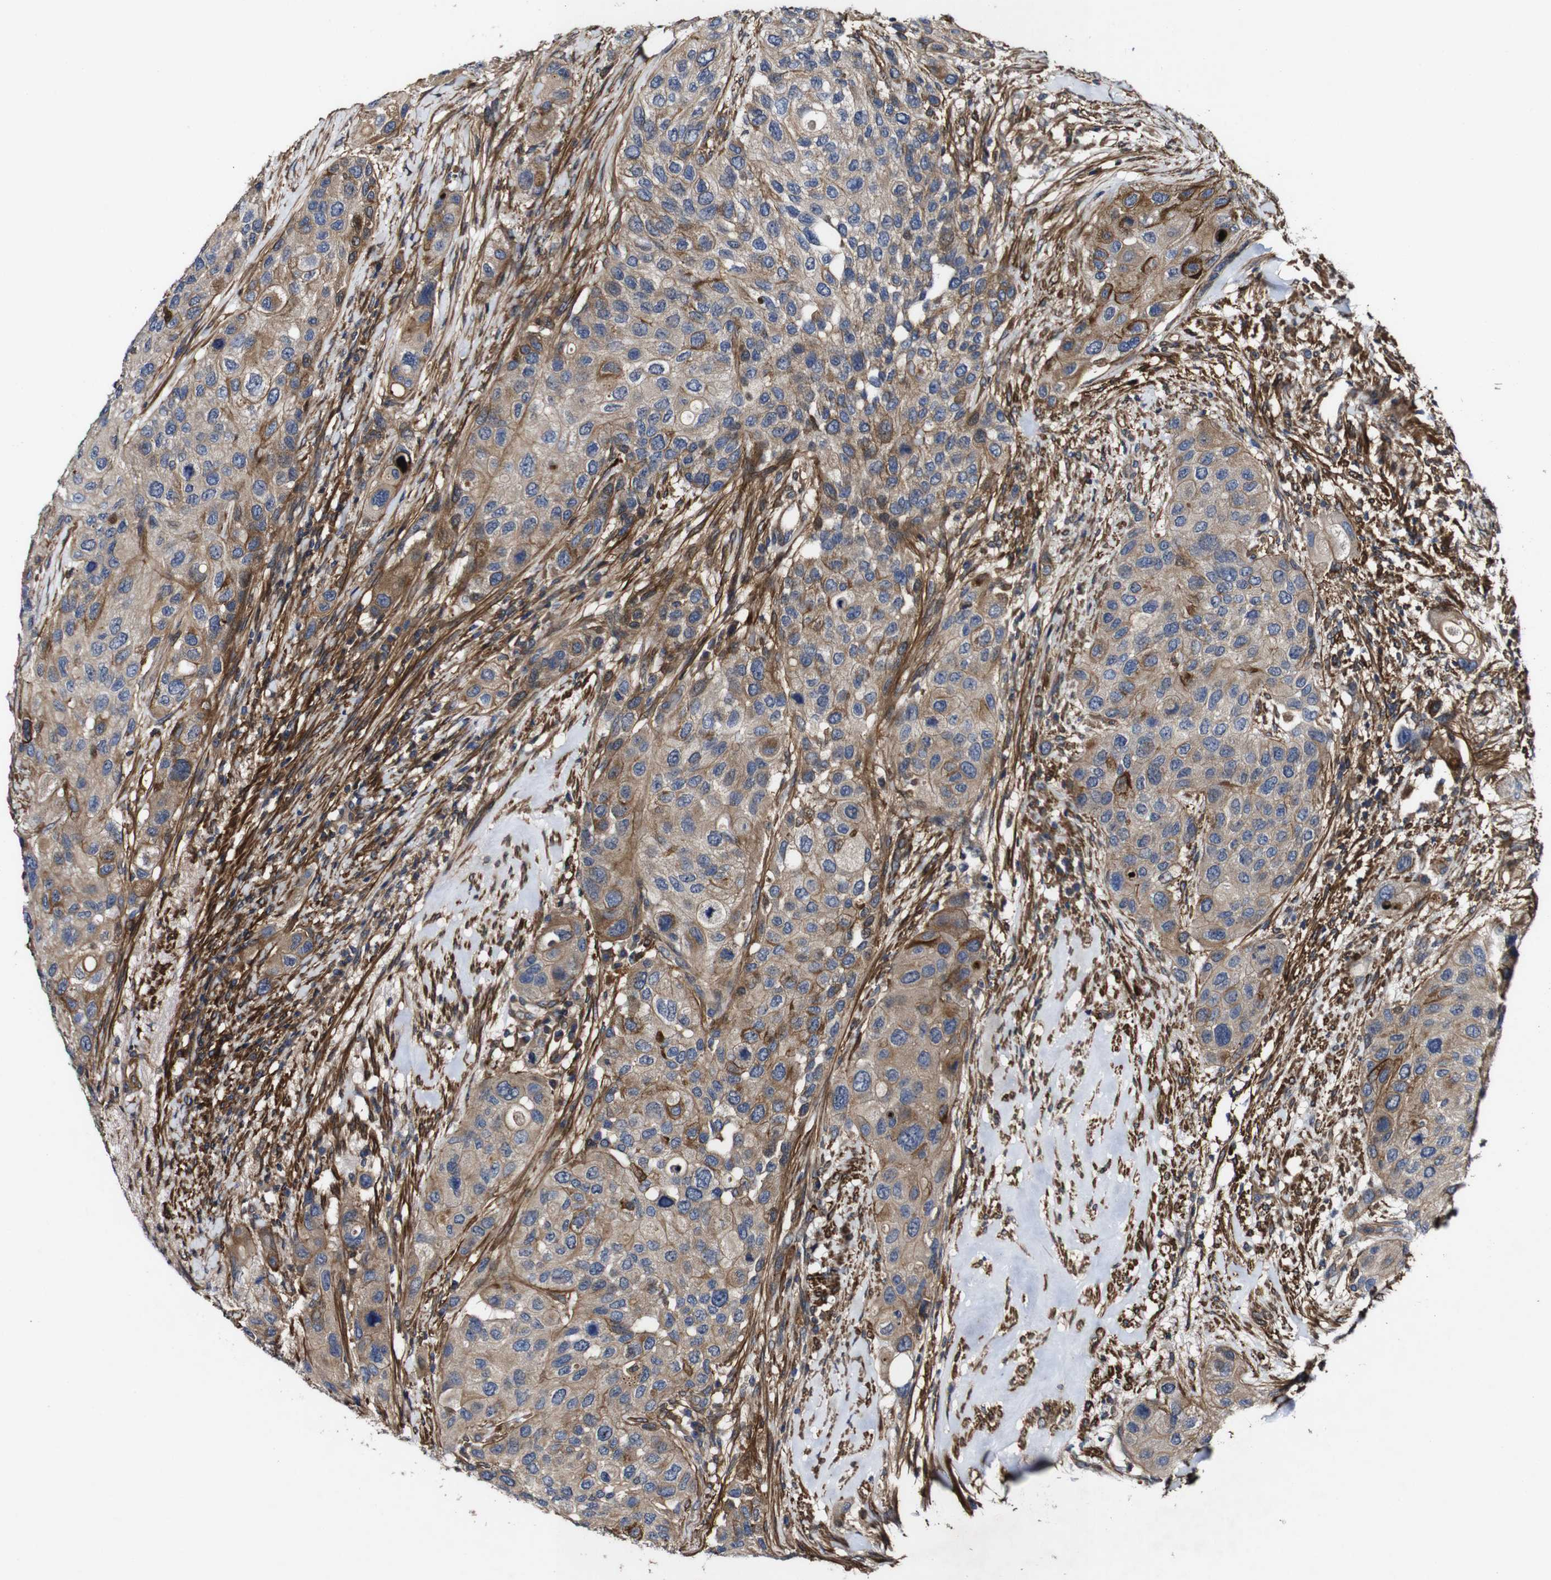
{"staining": {"intensity": "moderate", "quantity": ">75%", "location": "cytoplasmic/membranous"}, "tissue": "urothelial cancer", "cell_type": "Tumor cells", "image_type": "cancer", "snomed": [{"axis": "morphology", "description": "Urothelial carcinoma, High grade"}, {"axis": "topography", "description": "Urinary bladder"}], "caption": "Moderate cytoplasmic/membranous expression is identified in approximately >75% of tumor cells in high-grade urothelial carcinoma. (IHC, brightfield microscopy, high magnification).", "gene": "GSDME", "patient": {"sex": "female", "age": 56}}